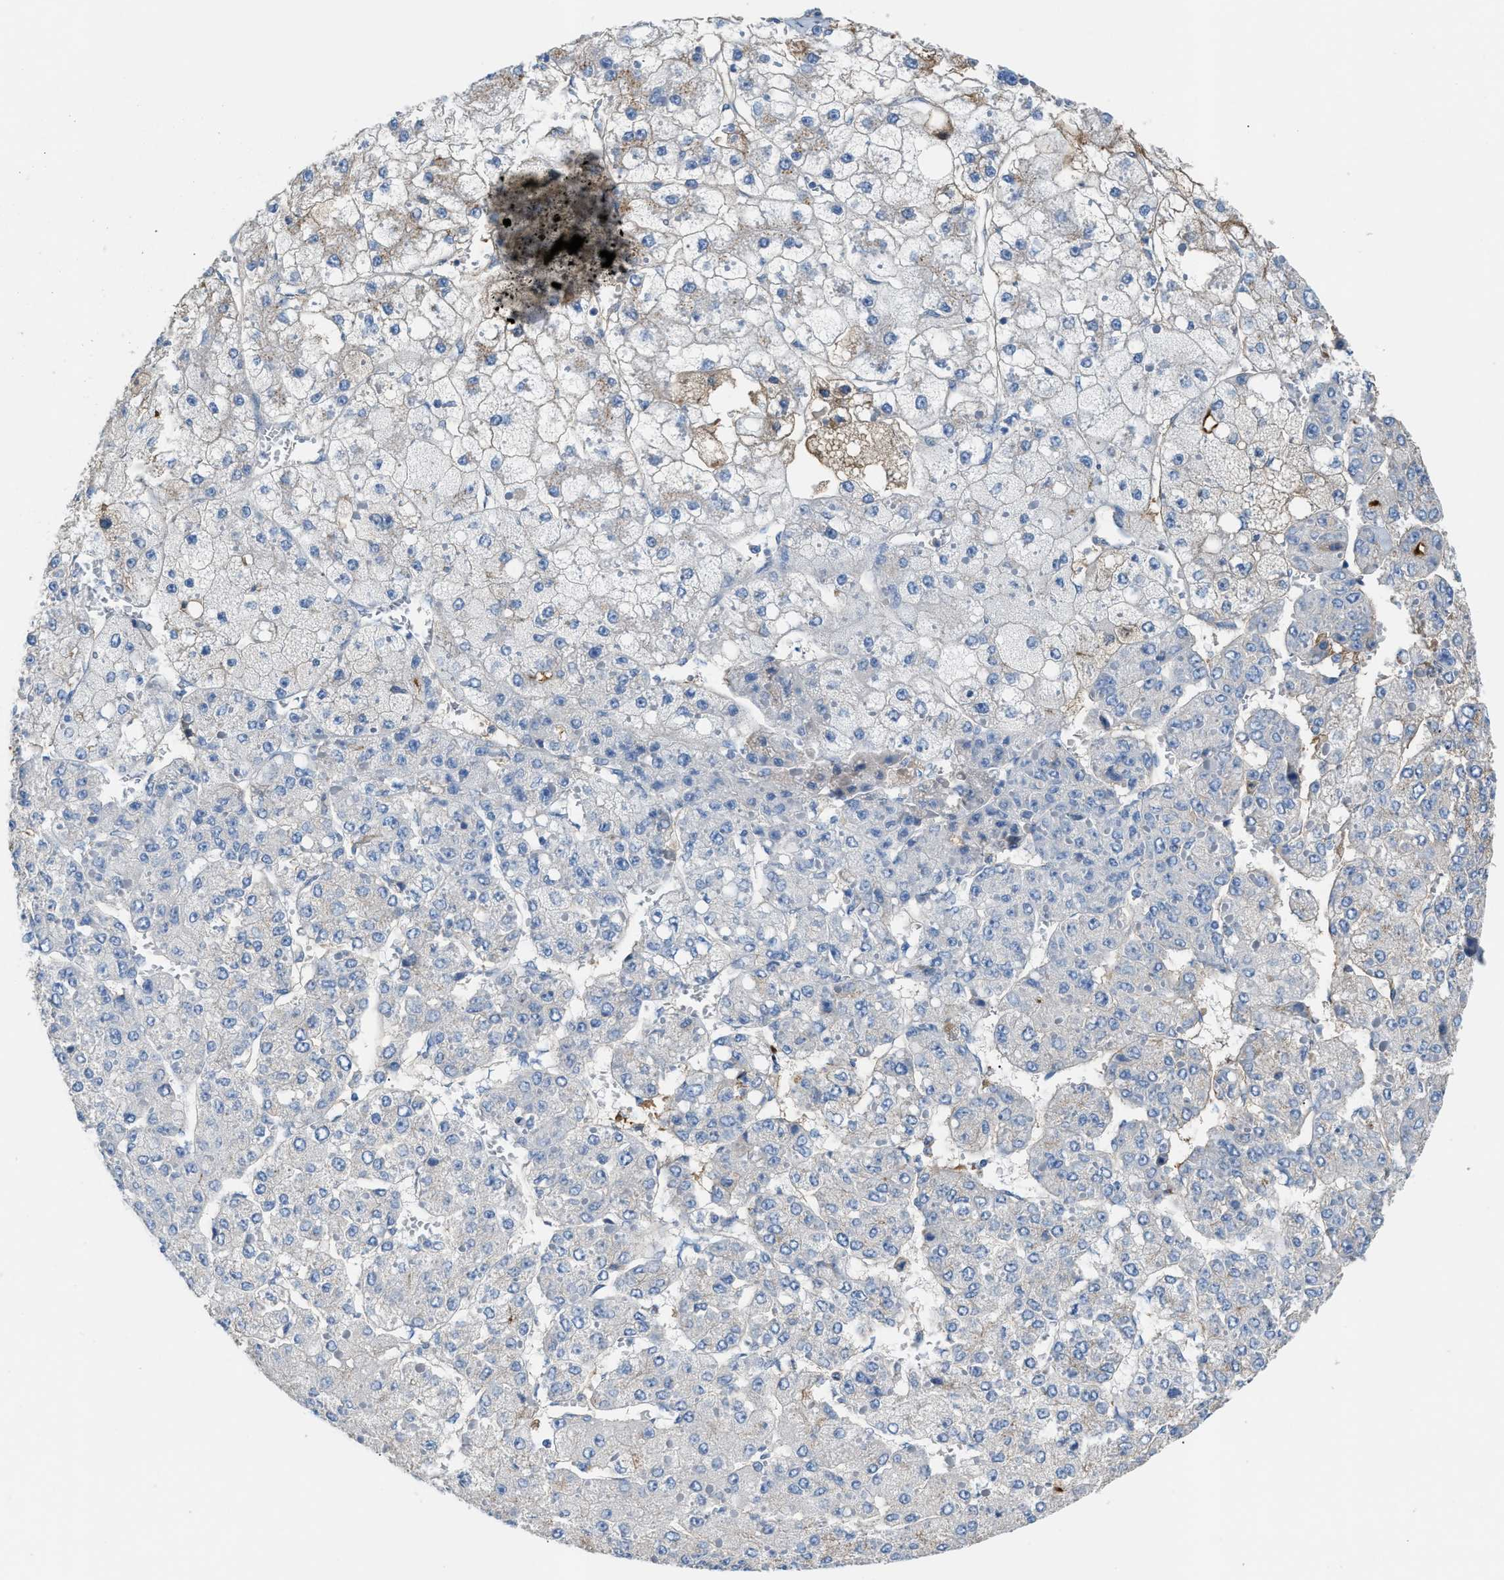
{"staining": {"intensity": "negative", "quantity": "none", "location": "none"}, "tissue": "liver cancer", "cell_type": "Tumor cells", "image_type": "cancer", "snomed": [{"axis": "morphology", "description": "Carcinoma, Hepatocellular, NOS"}, {"axis": "topography", "description": "Liver"}], "caption": "Tumor cells are negative for brown protein staining in liver cancer (hepatocellular carcinoma).", "gene": "CFI", "patient": {"sex": "female", "age": 73}}